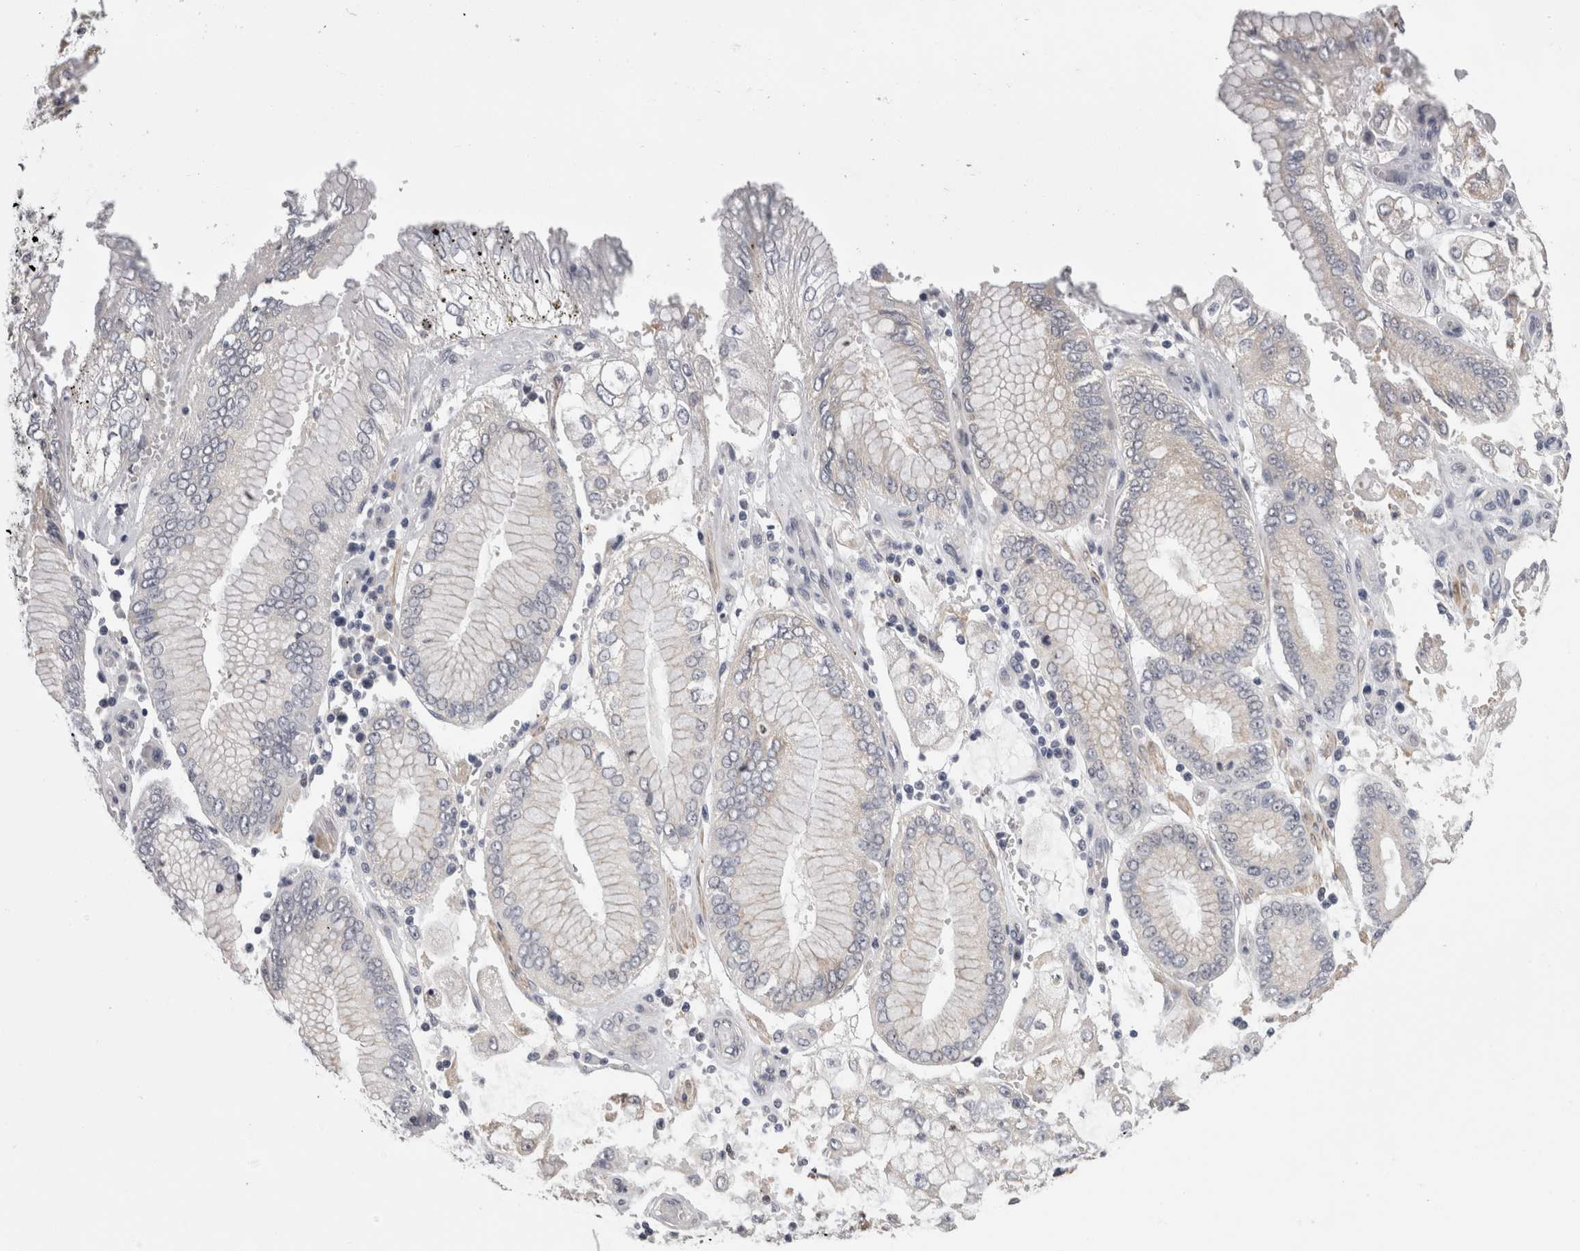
{"staining": {"intensity": "negative", "quantity": "none", "location": "none"}, "tissue": "stomach cancer", "cell_type": "Tumor cells", "image_type": "cancer", "snomed": [{"axis": "morphology", "description": "Adenocarcinoma, NOS"}, {"axis": "topography", "description": "Stomach"}], "caption": "Immunohistochemical staining of adenocarcinoma (stomach) demonstrates no significant expression in tumor cells.", "gene": "RMDN1", "patient": {"sex": "male", "age": 76}}